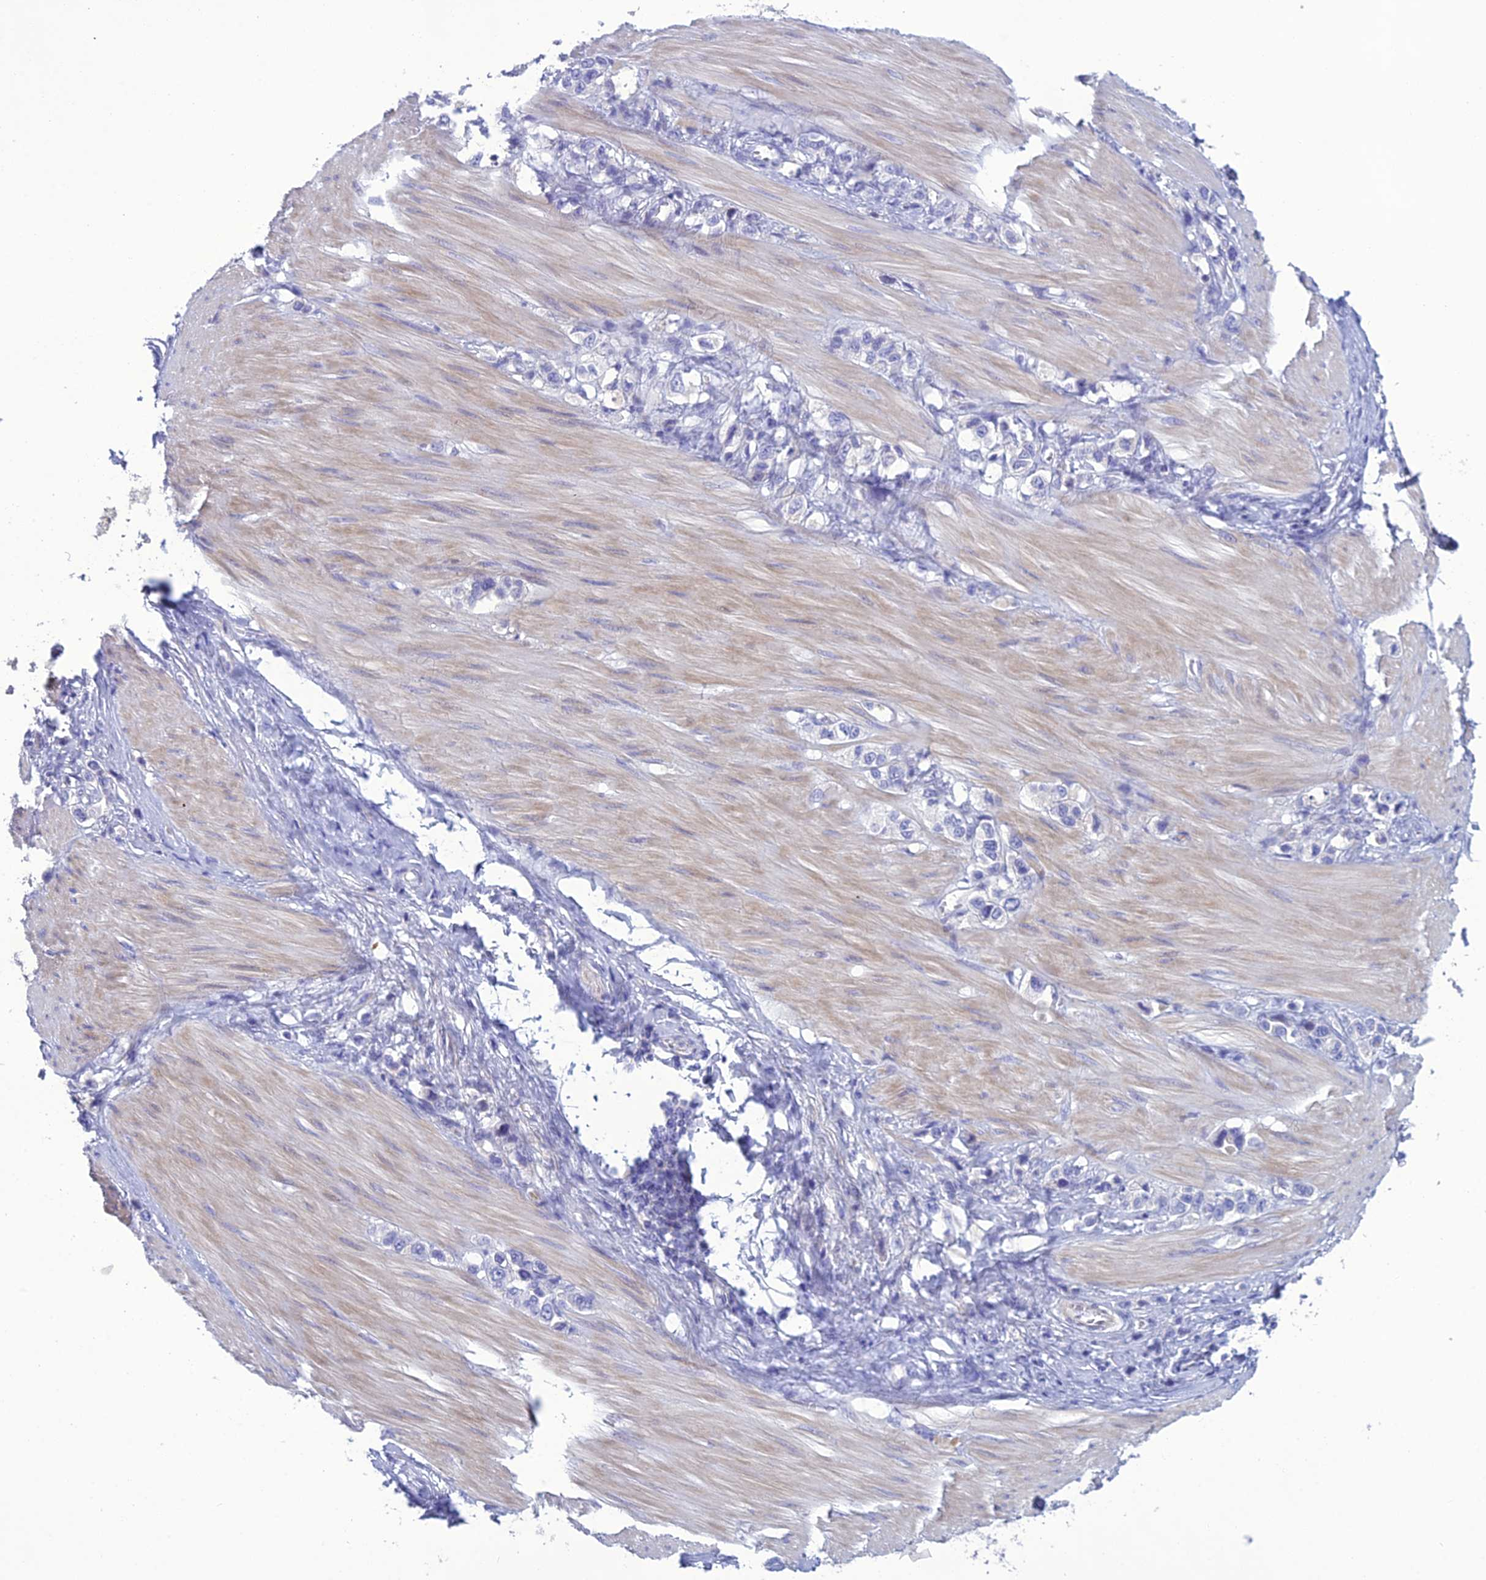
{"staining": {"intensity": "negative", "quantity": "none", "location": "none"}, "tissue": "stomach cancer", "cell_type": "Tumor cells", "image_type": "cancer", "snomed": [{"axis": "morphology", "description": "Adenocarcinoma, NOS"}, {"axis": "topography", "description": "Stomach"}], "caption": "An image of human adenocarcinoma (stomach) is negative for staining in tumor cells.", "gene": "OR56B1", "patient": {"sex": "female", "age": 65}}